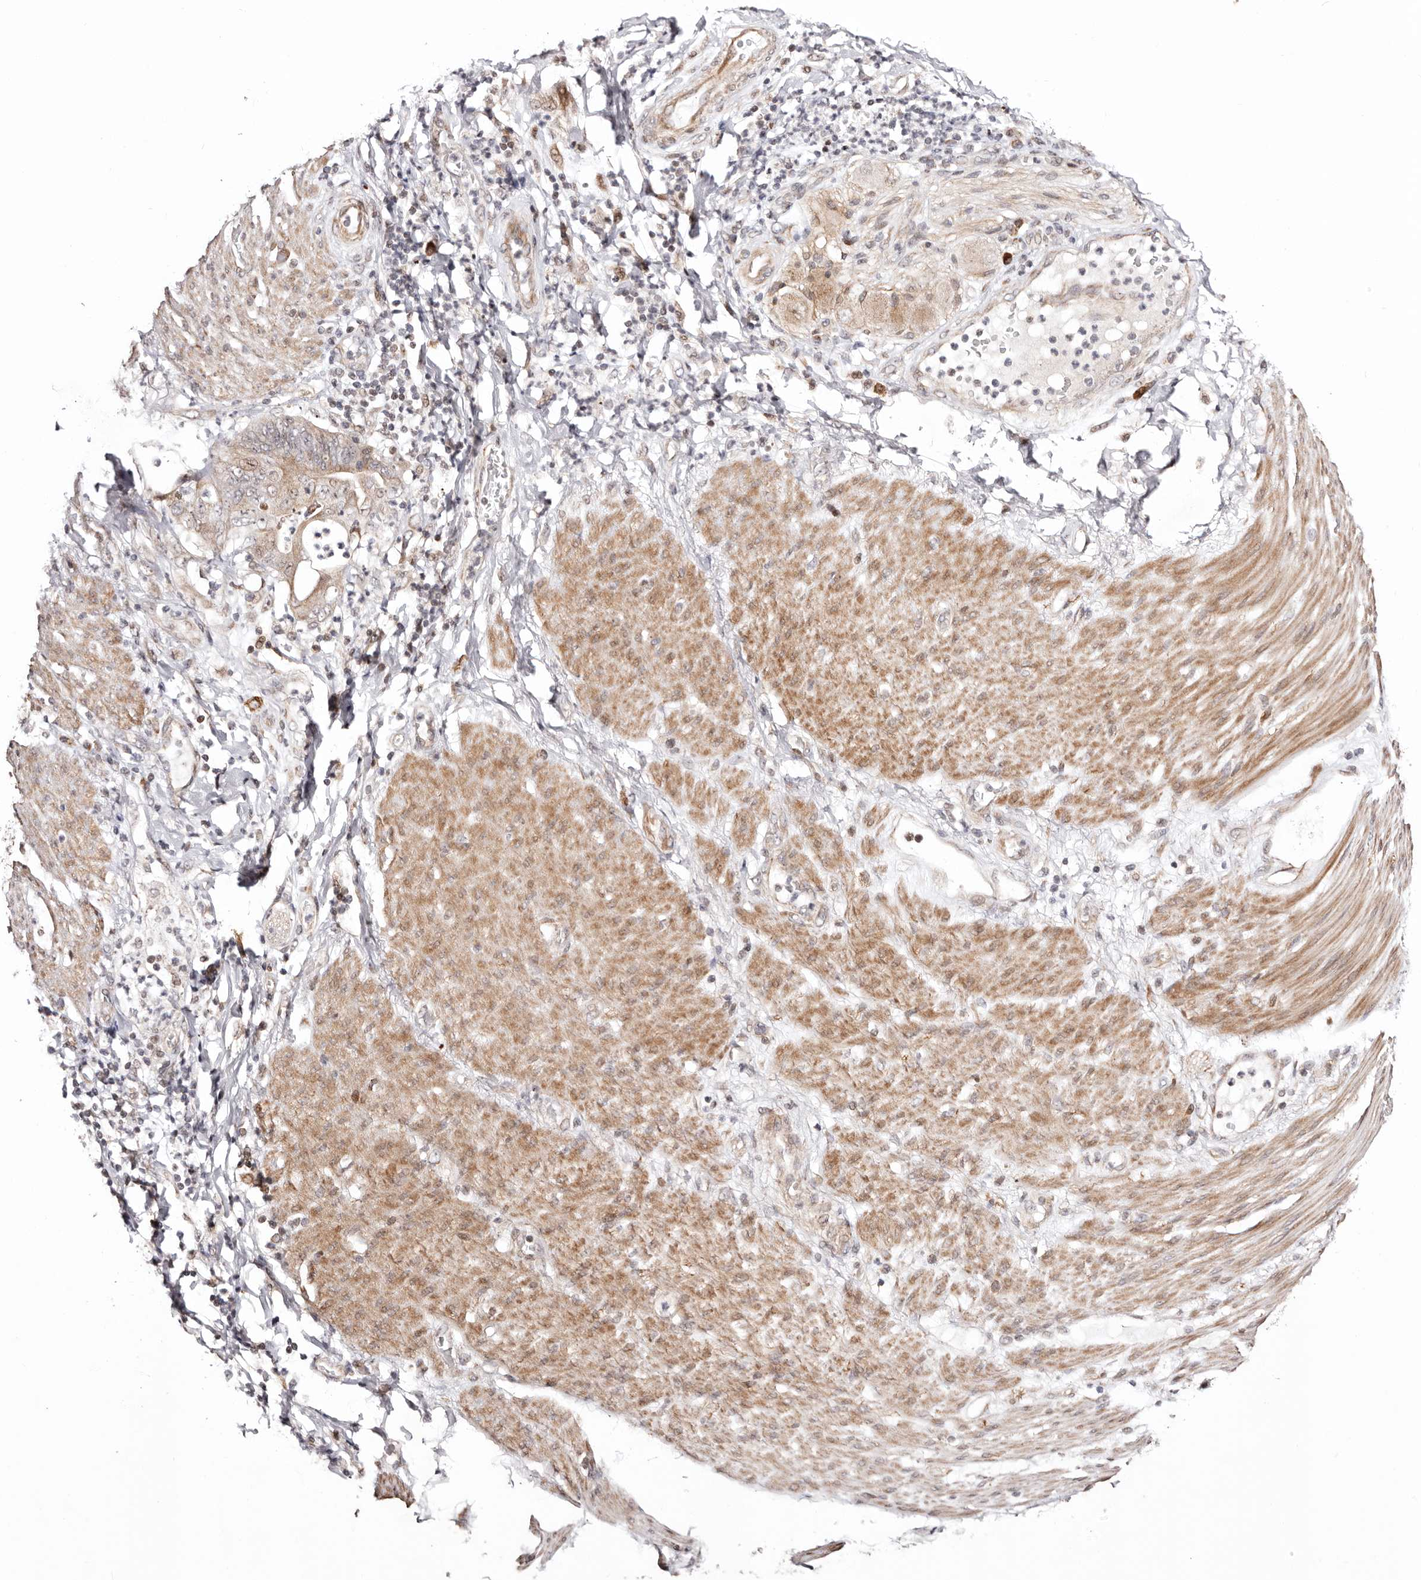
{"staining": {"intensity": "weak", "quantity": ">75%", "location": "cytoplasmic/membranous"}, "tissue": "stomach cancer", "cell_type": "Tumor cells", "image_type": "cancer", "snomed": [{"axis": "morphology", "description": "Adenocarcinoma, NOS"}, {"axis": "topography", "description": "Stomach"}], "caption": "Immunohistochemical staining of stomach adenocarcinoma exhibits weak cytoplasmic/membranous protein expression in approximately >75% of tumor cells.", "gene": "HIVEP3", "patient": {"sex": "female", "age": 73}}